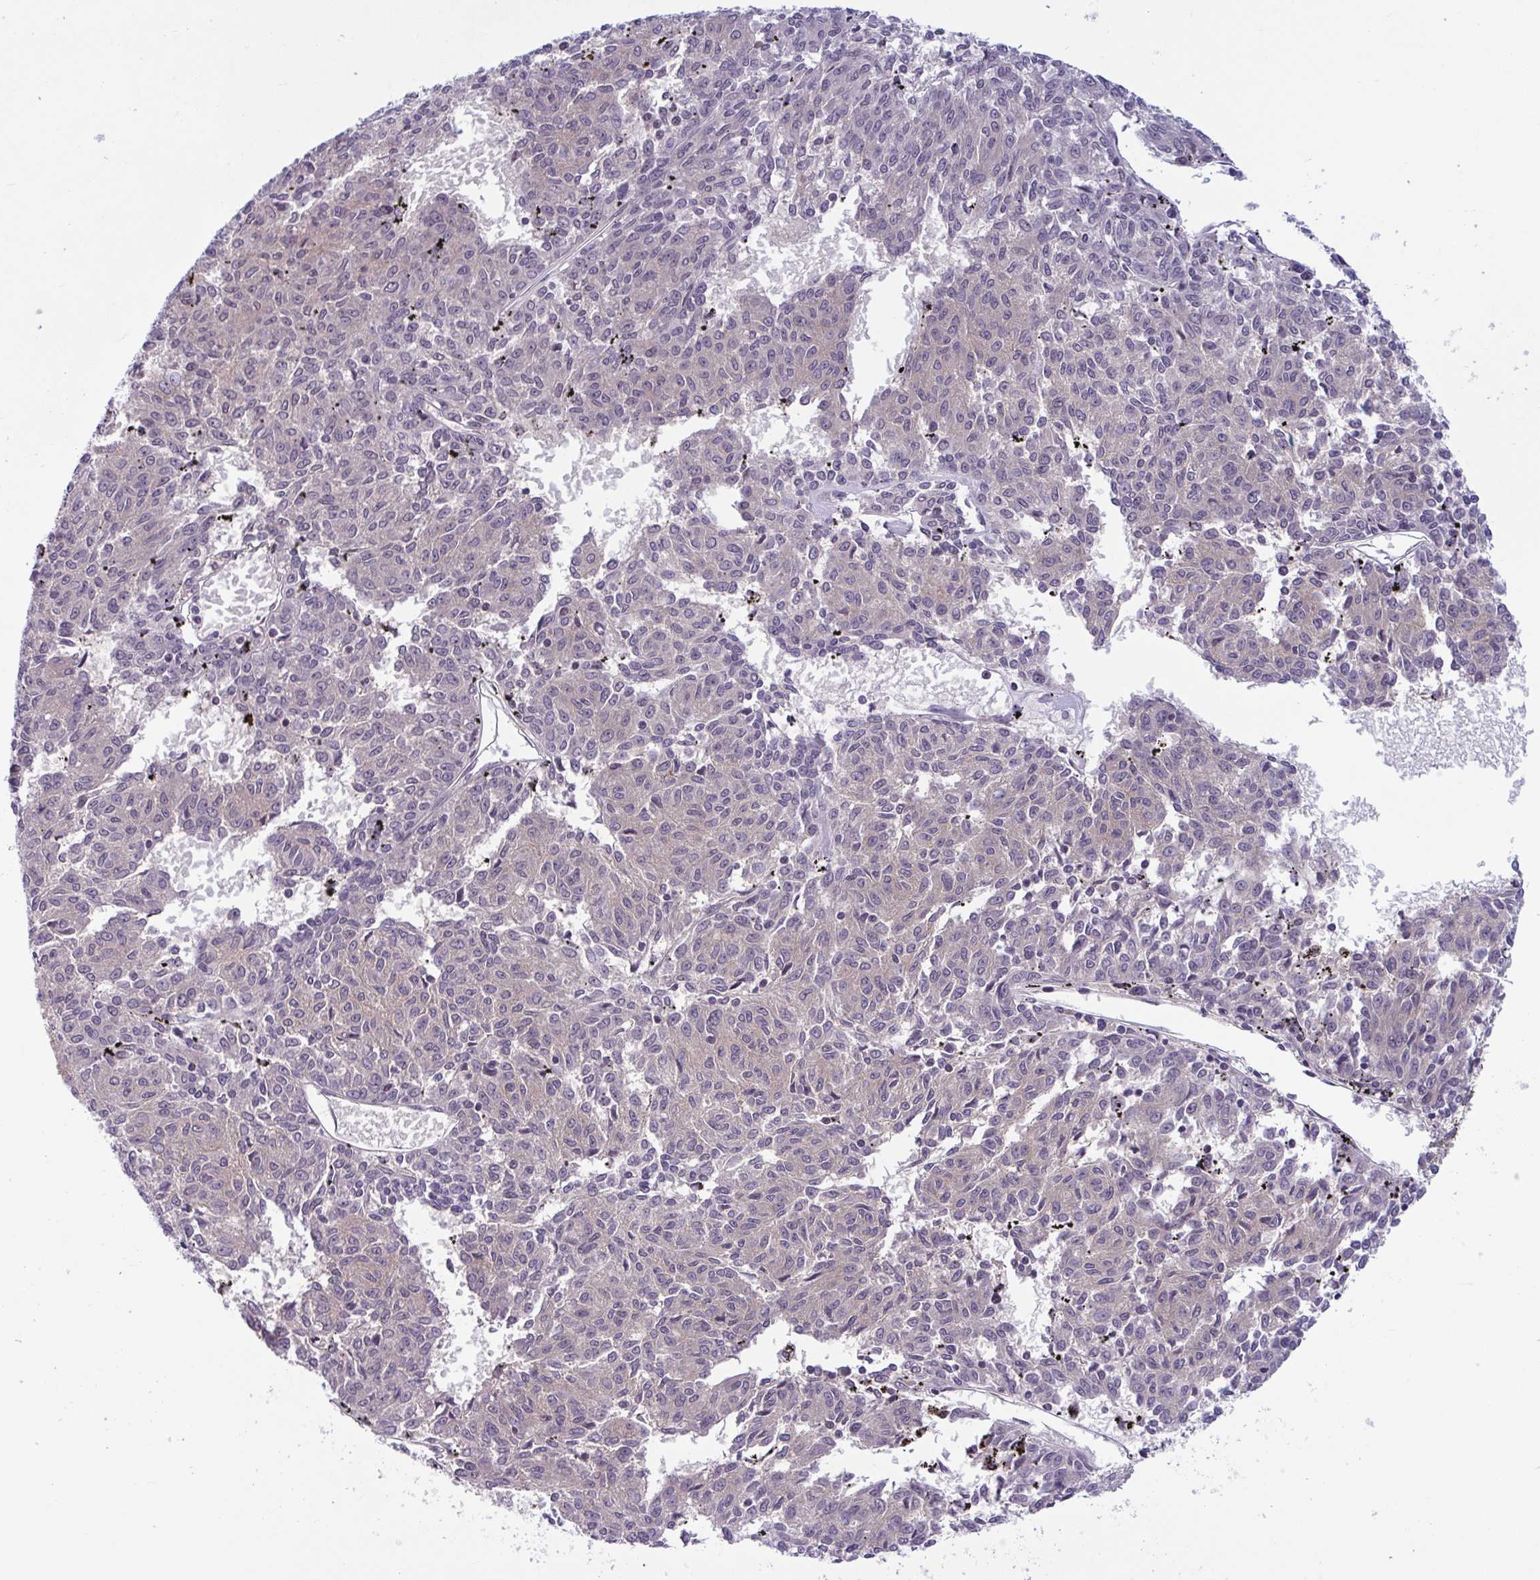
{"staining": {"intensity": "weak", "quantity": "25%-75%", "location": "cytoplasmic/membranous"}, "tissue": "melanoma", "cell_type": "Tumor cells", "image_type": "cancer", "snomed": [{"axis": "morphology", "description": "Malignant melanoma, NOS"}, {"axis": "topography", "description": "Skin"}], "caption": "Brown immunohistochemical staining in human malignant melanoma exhibits weak cytoplasmic/membranous positivity in approximately 25%-75% of tumor cells. (DAB IHC, brown staining for protein, blue staining for nuclei).", "gene": "TTC7B", "patient": {"sex": "female", "age": 72}}